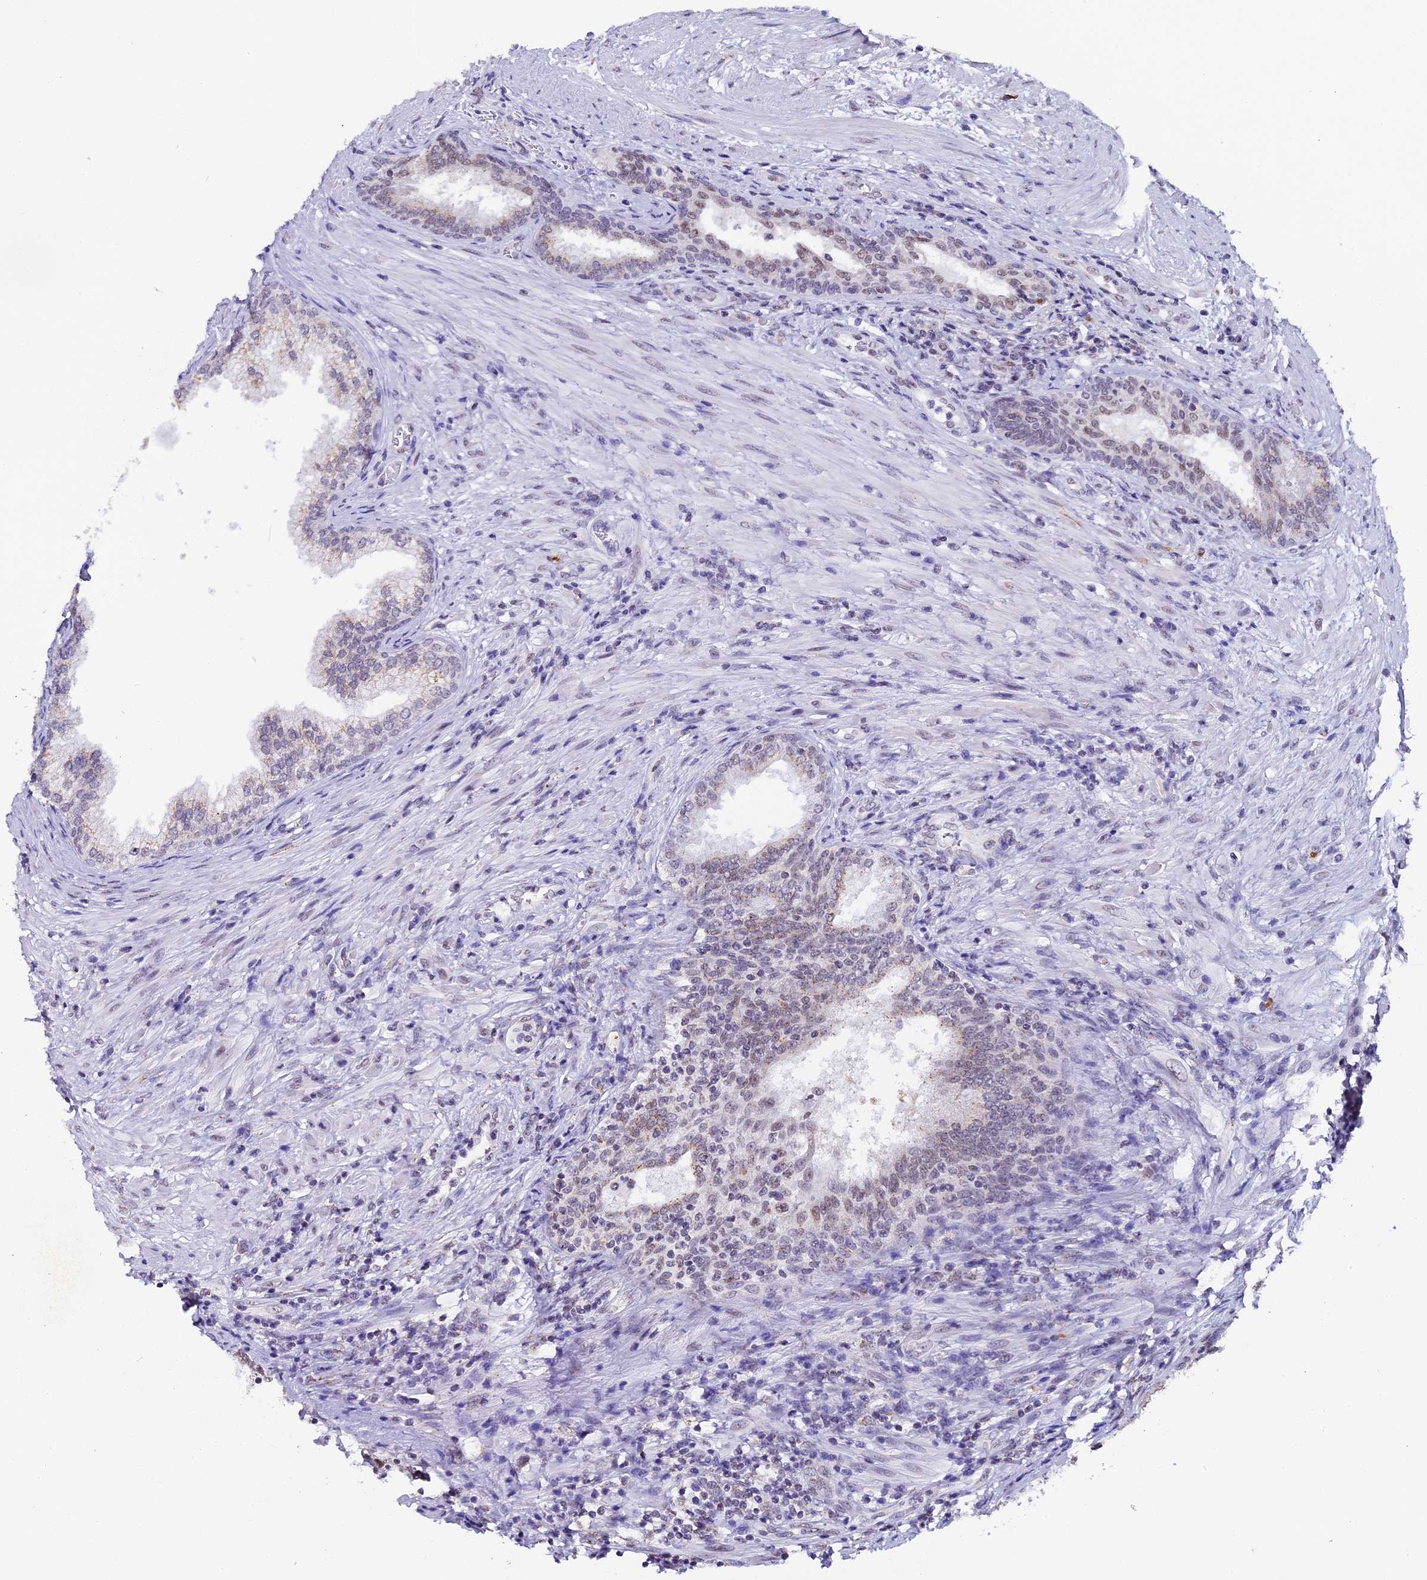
{"staining": {"intensity": "weak", "quantity": "<25%", "location": "cytoplasmic/membranous,nuclear"}, "tissue": "prostate", "cell_type": "Glandular cells", "image_type": "normal", "snomed": [{"axis": "morphology", "description": "Normal tissue, NOS"}, {"axis": "topography", "description": "Prostate"}], "caption": "High power microscopy micrograph of an immunohistochemistry image of unremarkable prostate, revealing no significant positivity in glandular cells. The staining is performed using DAB (3,3'-diaminobenzidine) brown chromogen with nuclei counter-stained in using hematoxylin.", "gene": "NCBP1", "patient": {"sex": "male", "age": 76}}